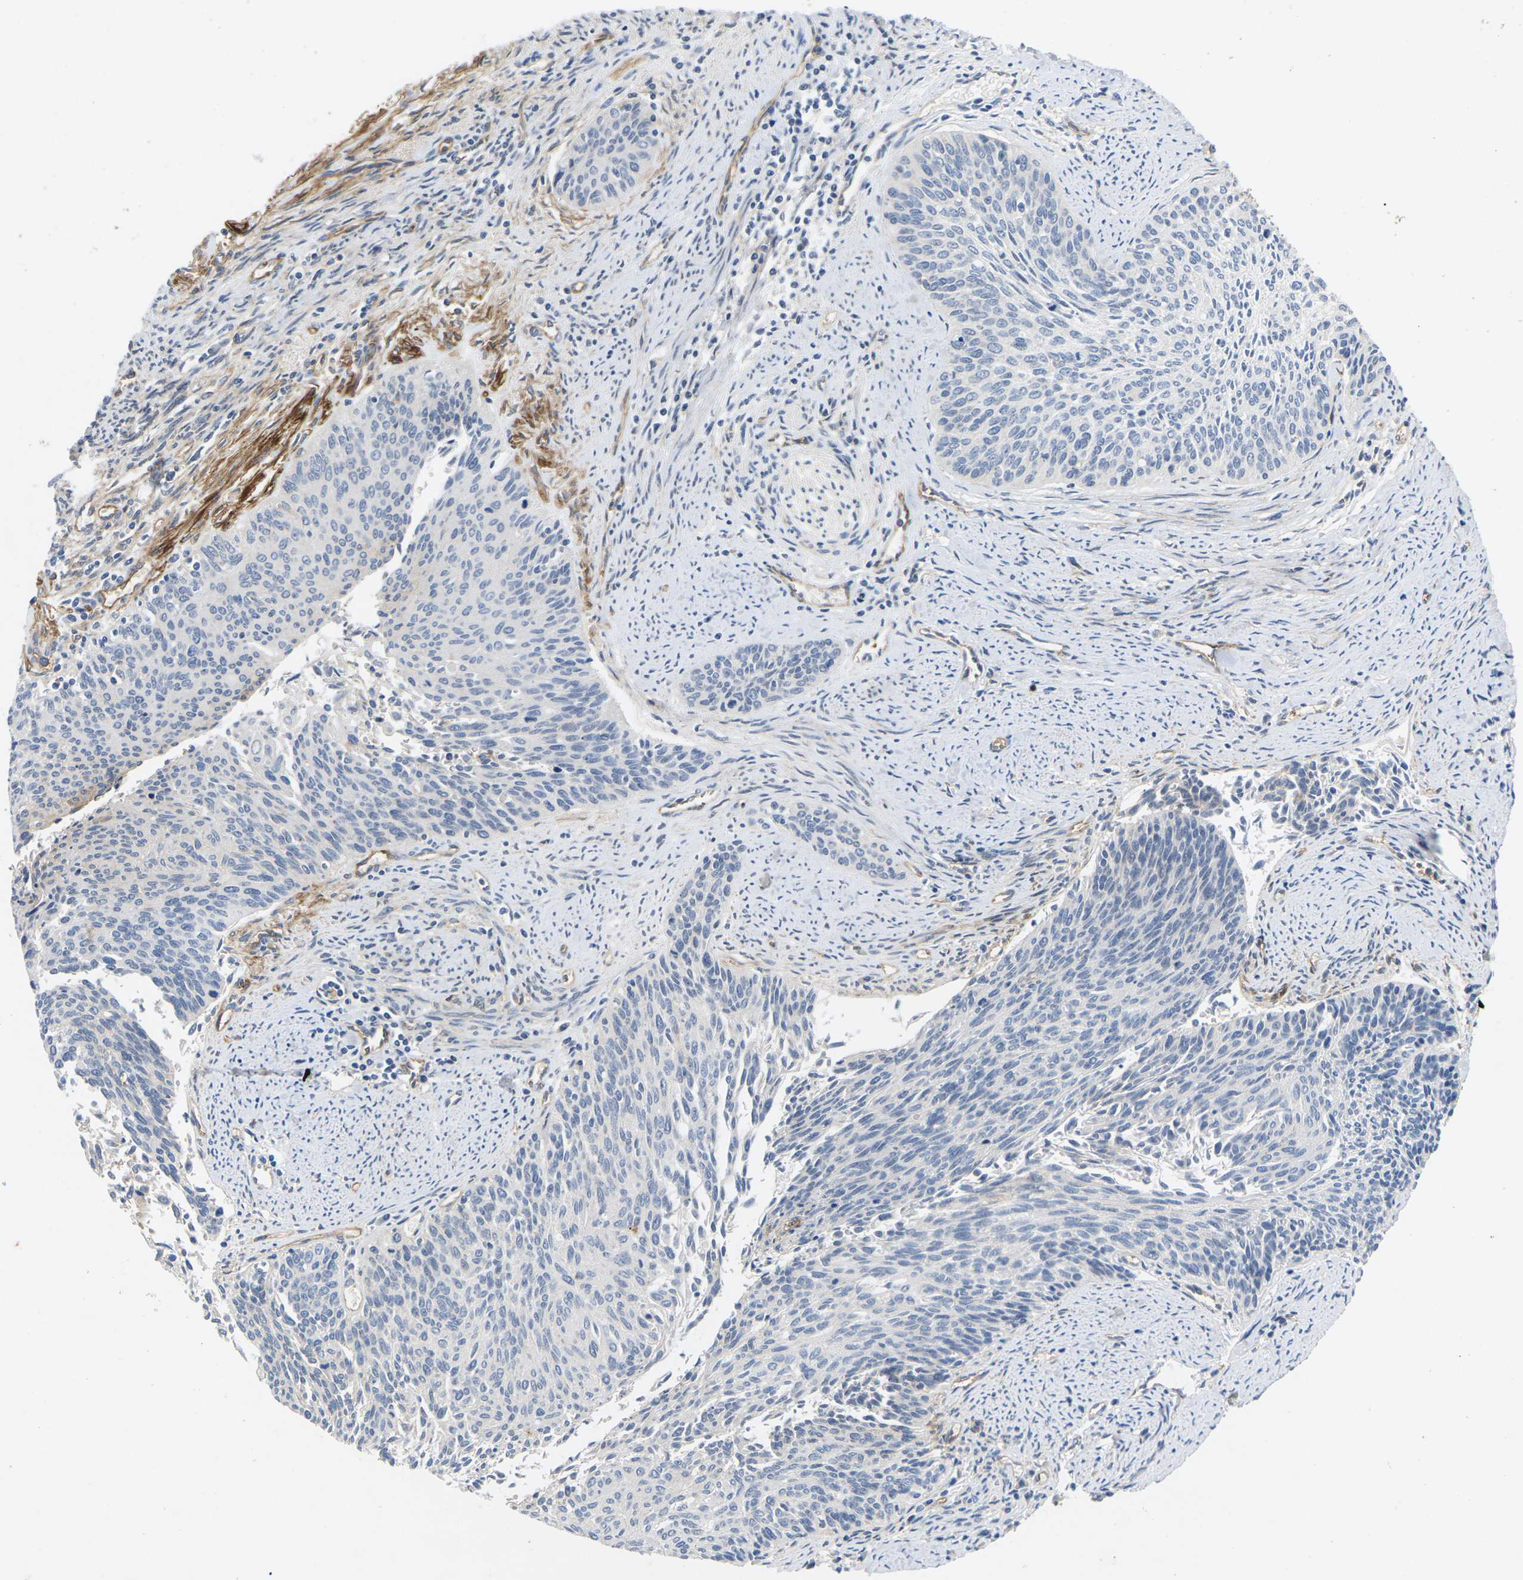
{"staining": {"intensity": "negative", "quantity": "none", "location": "none"}, "tissue": "cervical cancer", "cell_type": "Tumor cells", "image_type": "cancer", "snomed": [{"axis": "morphology", "description": "Squamous cell carcinoma, NOS"}, {"axis": "topography", "description": "Cervix"}], "caption": "Immunohistochemistry of cervical squamous cell carcinoma reveals no positivity in tumor cells.", "gene": "ITGA5", "patient": {"sex": "female", "age": 55}}